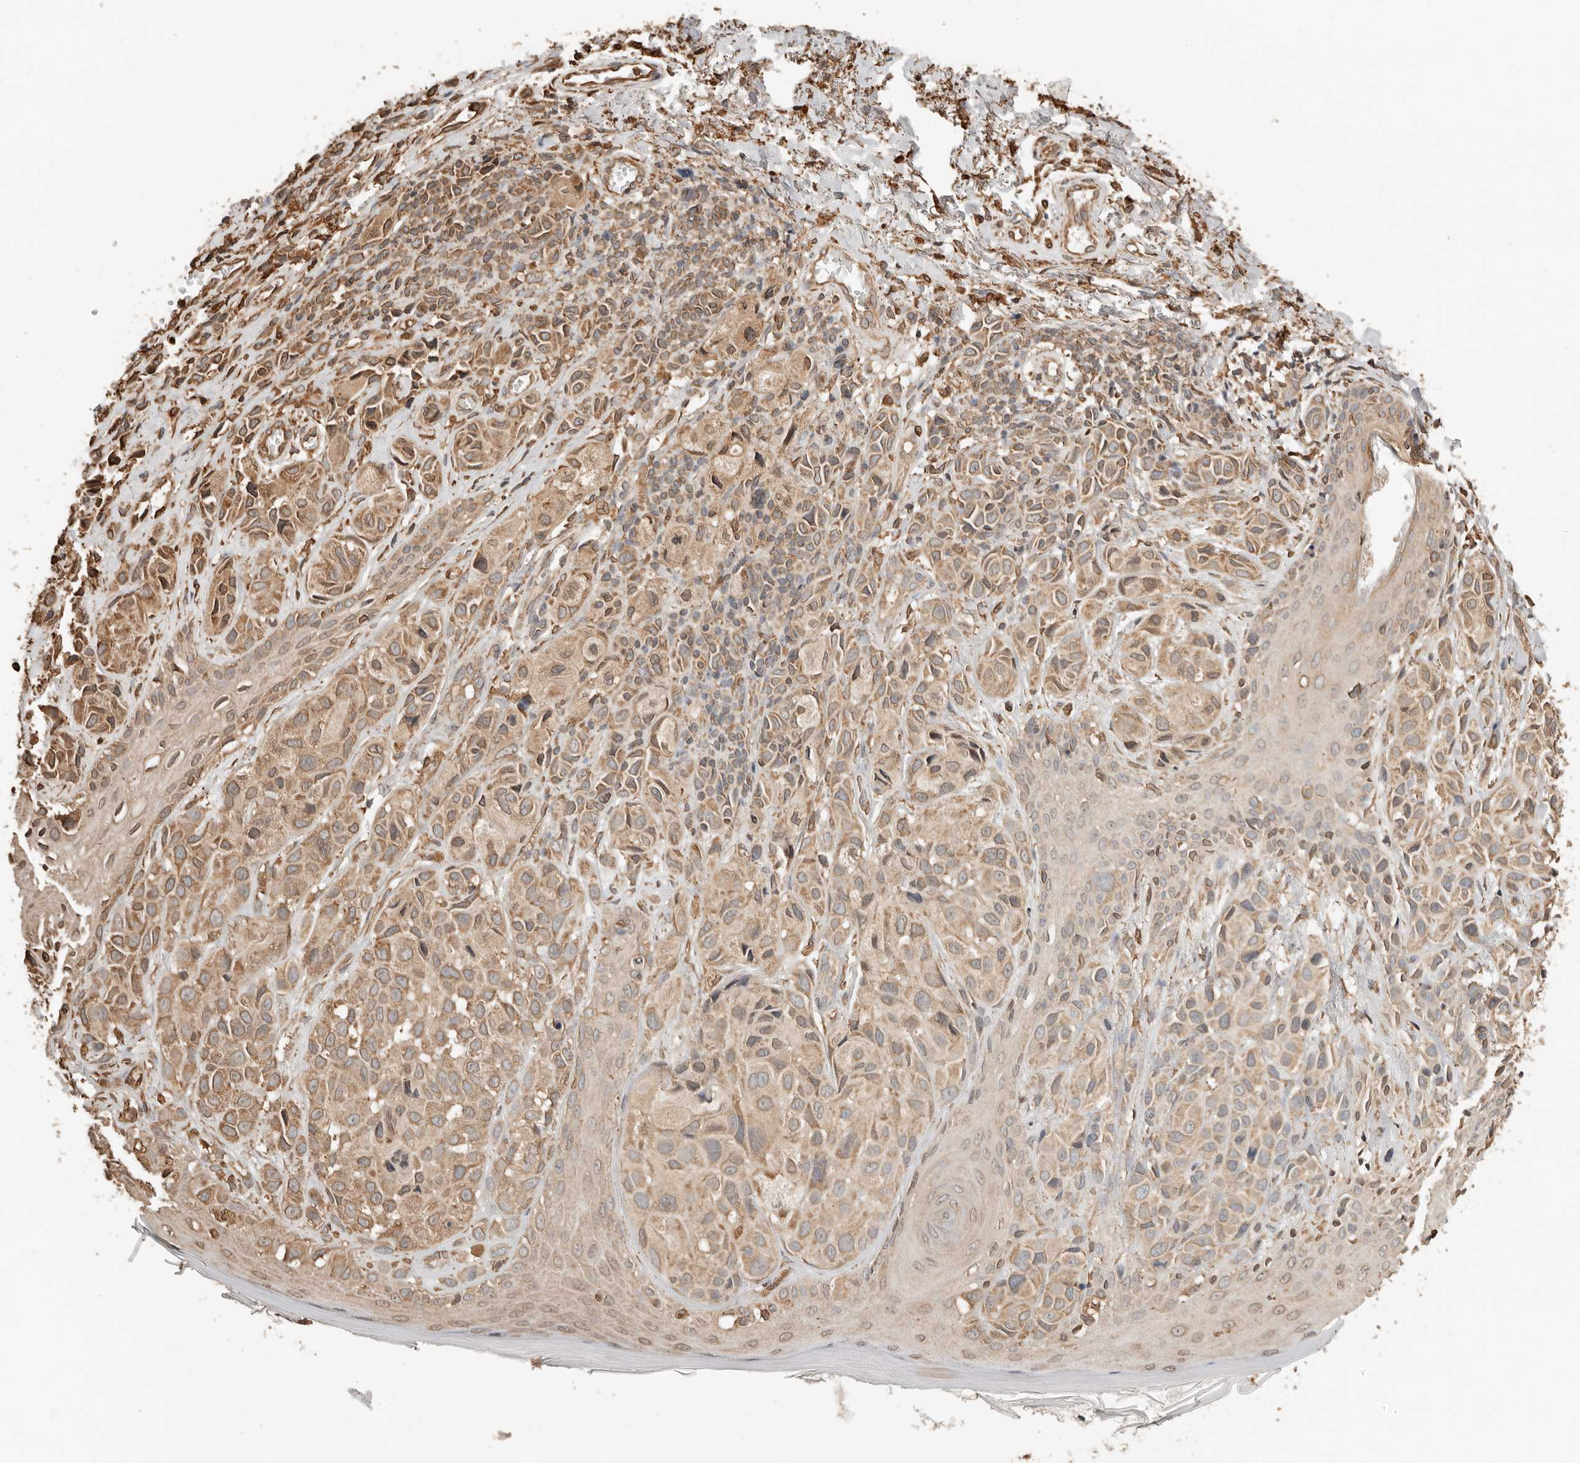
{"staining": {"intensity": "weak", "quantity": ">75%", "location": "cytoplasmic/membranous"}, "tissue": "melanoma", "cell_type": "Tumor cells", "image_type": "cancer", "snomed": [{"axis": "morphology", "description": "Malignant melanoma, NOS"}, {"axis": "topography", "description": "Skin"}], "caption": "Tumor cells display low levels of weak cytoplasmic/membranous staining in about >75% of cells in human malignant melanoma. The staining was performed using DAB, with brown indicating positive protein expression. Nuclei are stained blue with hematoxylin.", "gene": "ARHGEF10L", "patient": {"sex": "female", "age": 58}}